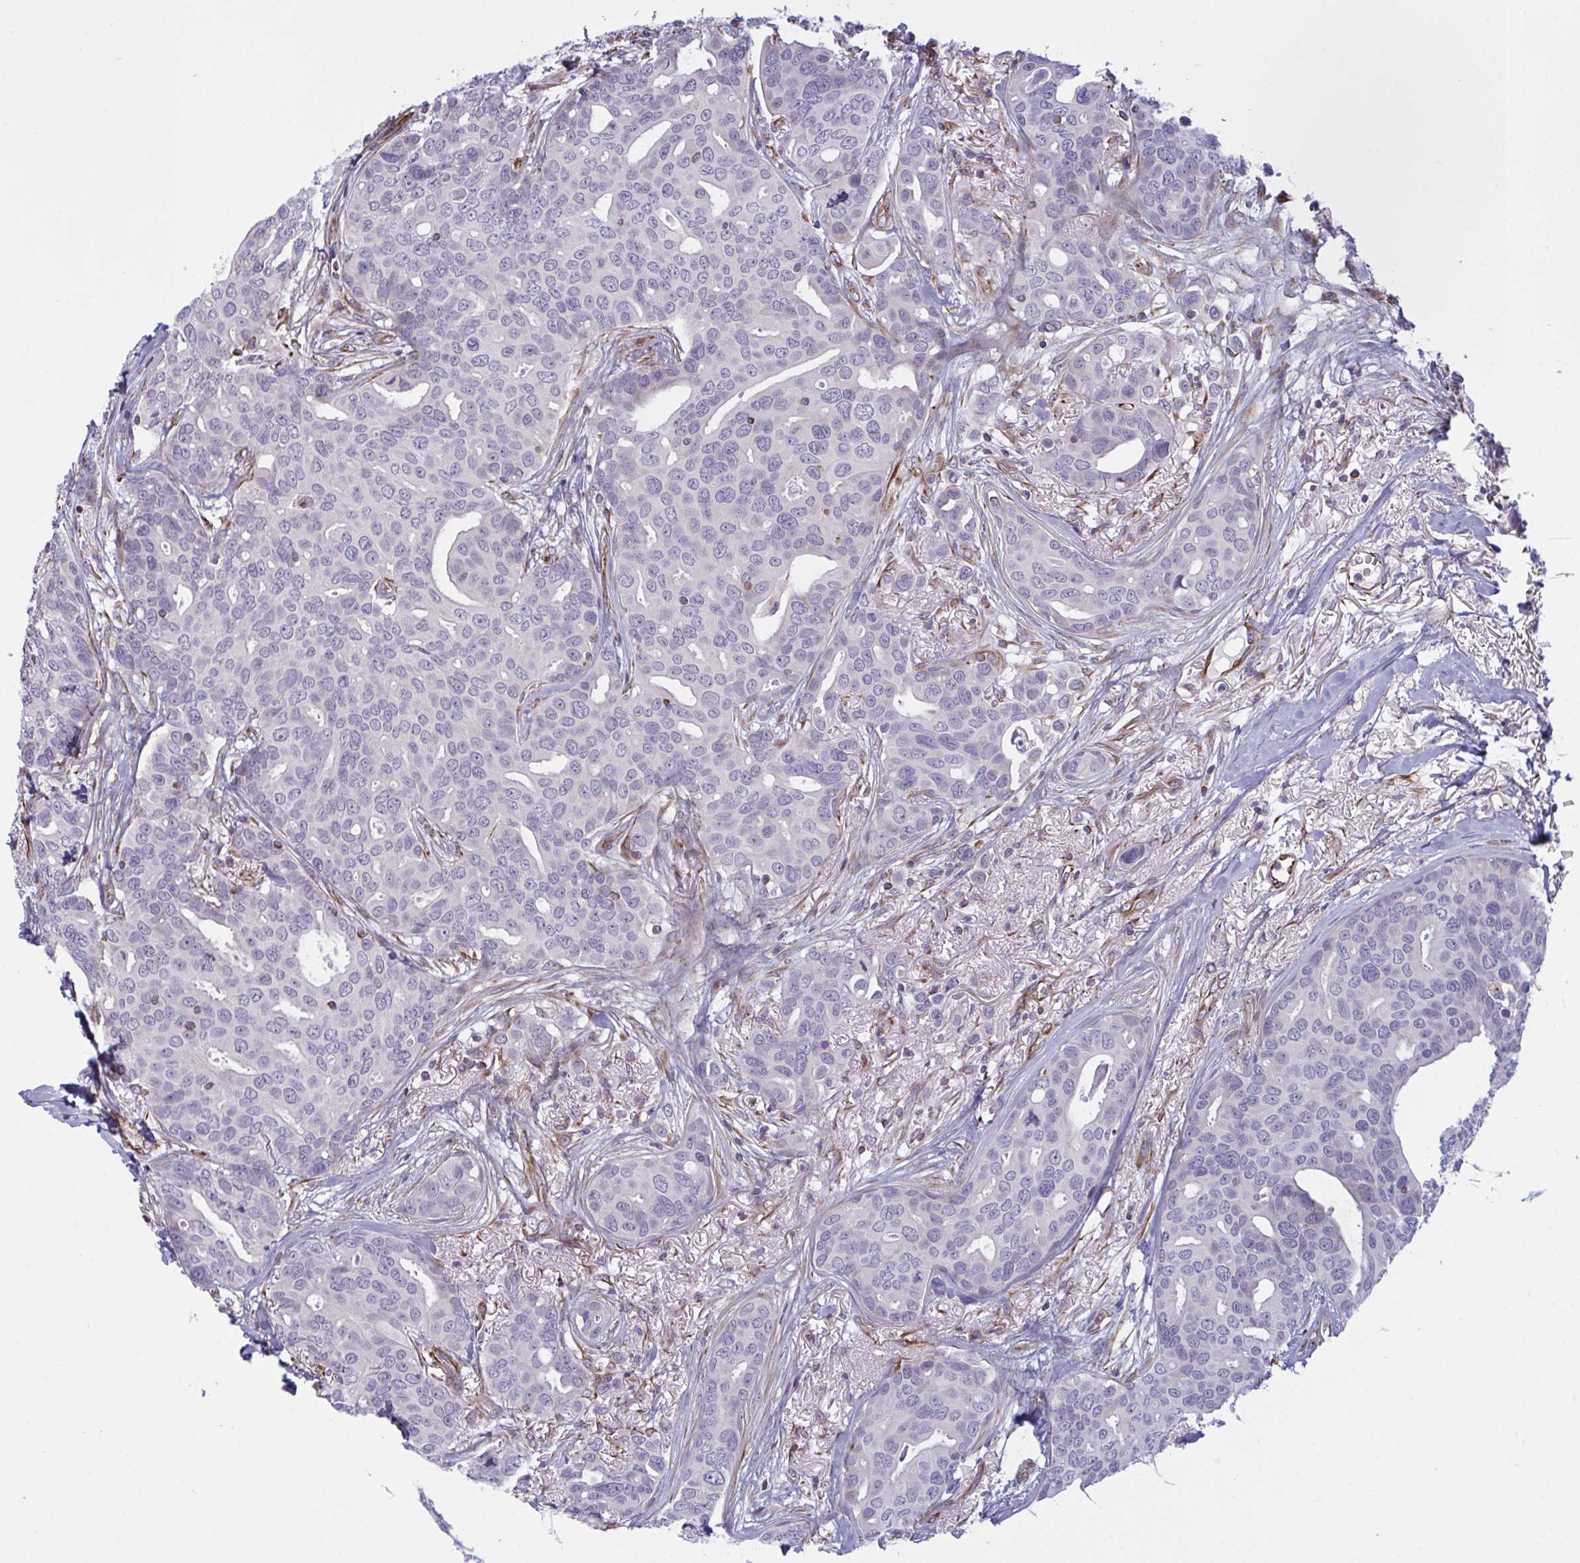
{"staining": {"intensity": "negative", "quantity": "none", "location": "none"}, "tissue": "breast cancer", "cell_type": "Tumor cells", "image_type": "cancer", "snomed": [{"axis": "morphology", "description": "Duct carcinoma"}, {"axis": "topography", "description": "Breast"}], "caption": "This histopathology image is of breast cancer stained with immunohistochemistry to label a protein in brown with the nuclei are counter-stained blue. There is no expression in tumor cells.", "gene": "DCBLD1", "patient": {"sex": "female", "age": 54}}